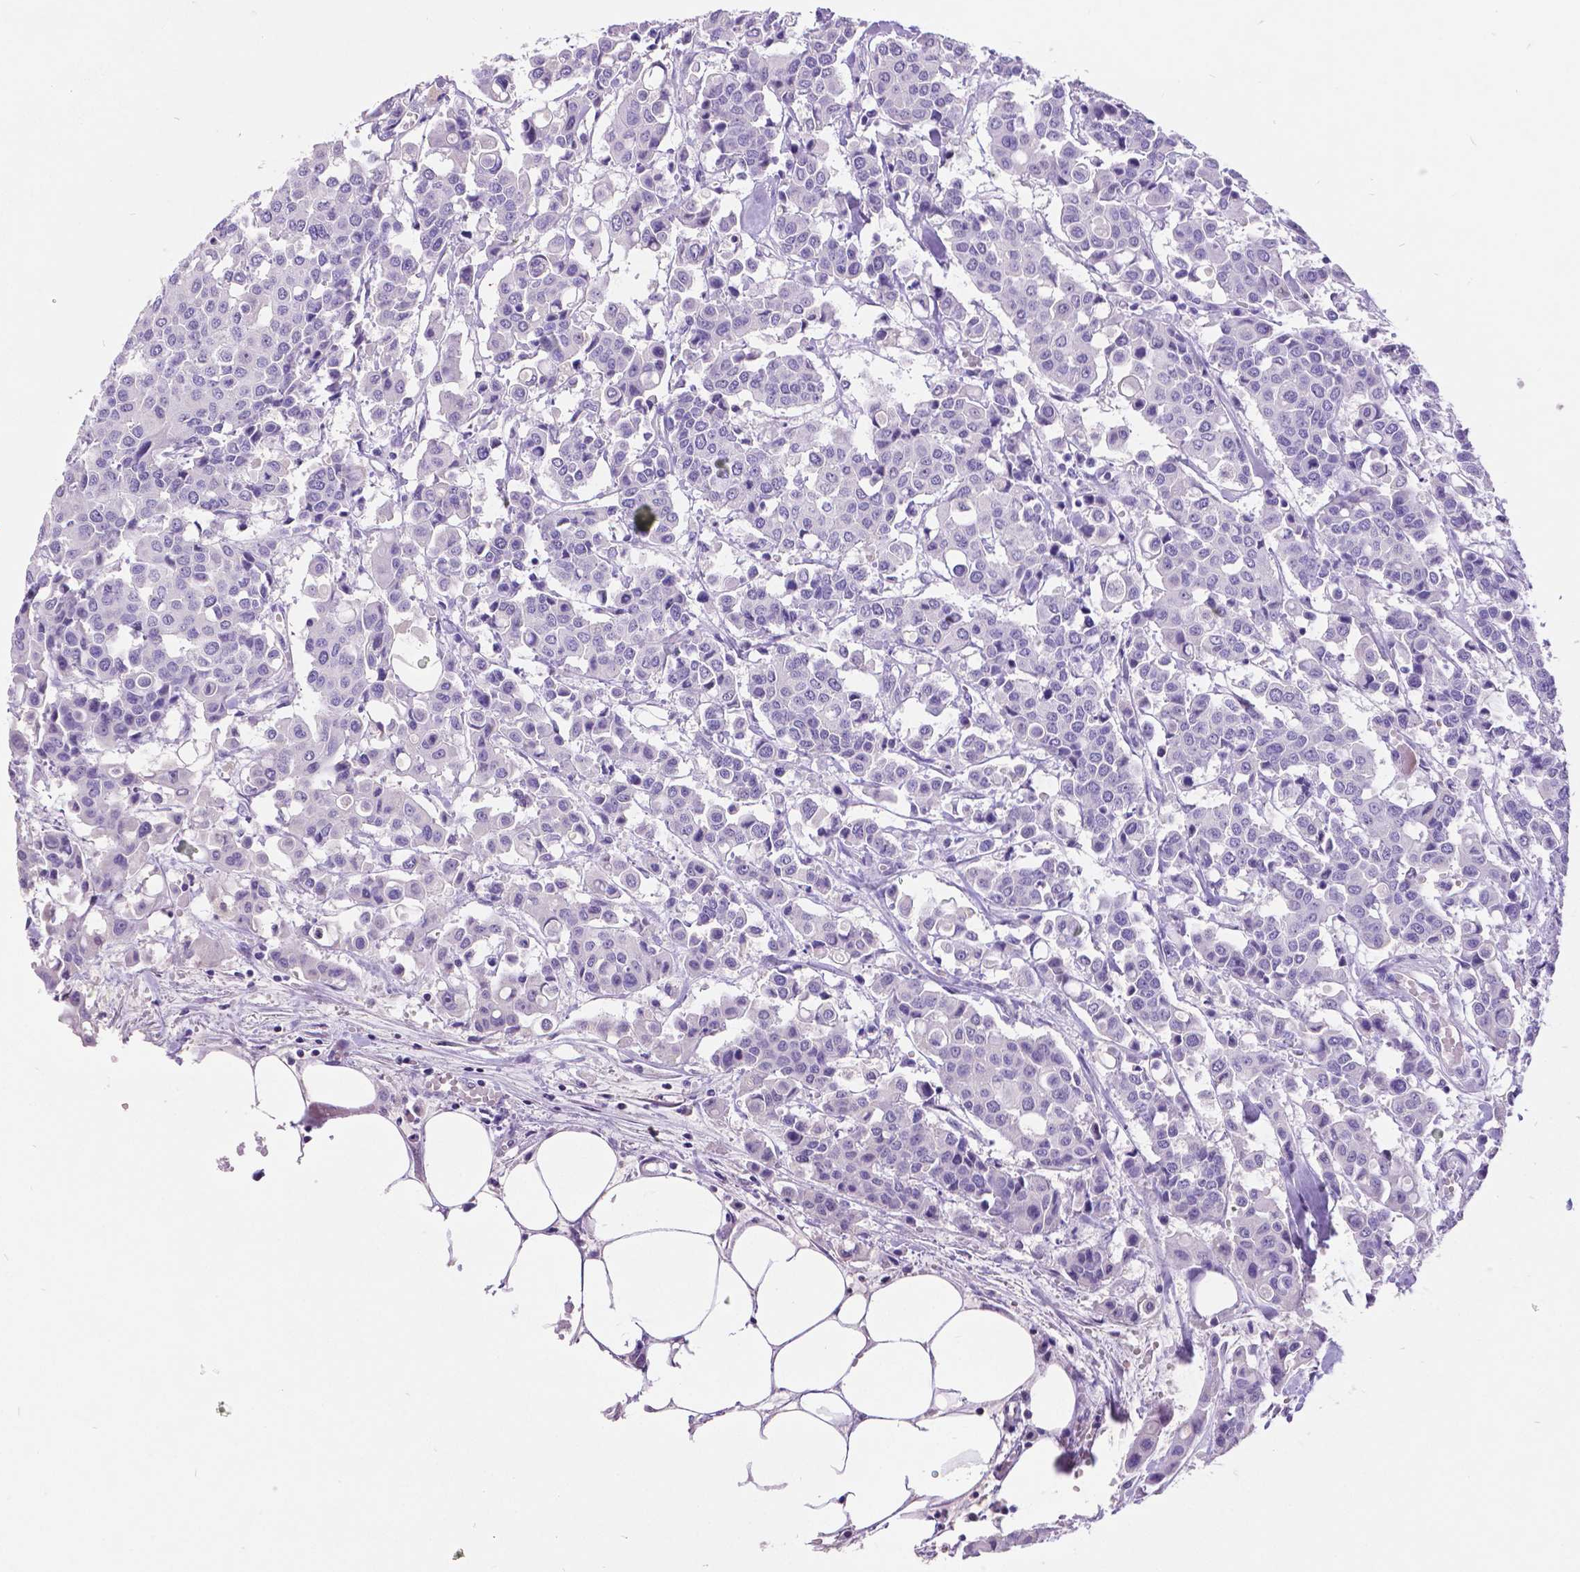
{"staining": {"intensity": "negative", "quantity": "none", "location": "none"}, "tissue": "carcinoid", "cell_type": "Tumor cells", "image_type": "cancer", "snomed": [{"axis": "morphology", "description": "Carcinoid, malignant, NOS"}, {"axis": "topography", "description": "Colon"}], "caption": "Immunohistochemistry (IHC) micrograph of human carcinoid stained for a protein (brown), which displays no positivity in tumor cells. Nuclei are stained in blue.", "gene": "SATB2", "patient": {"sex": "male", "age": 81}}